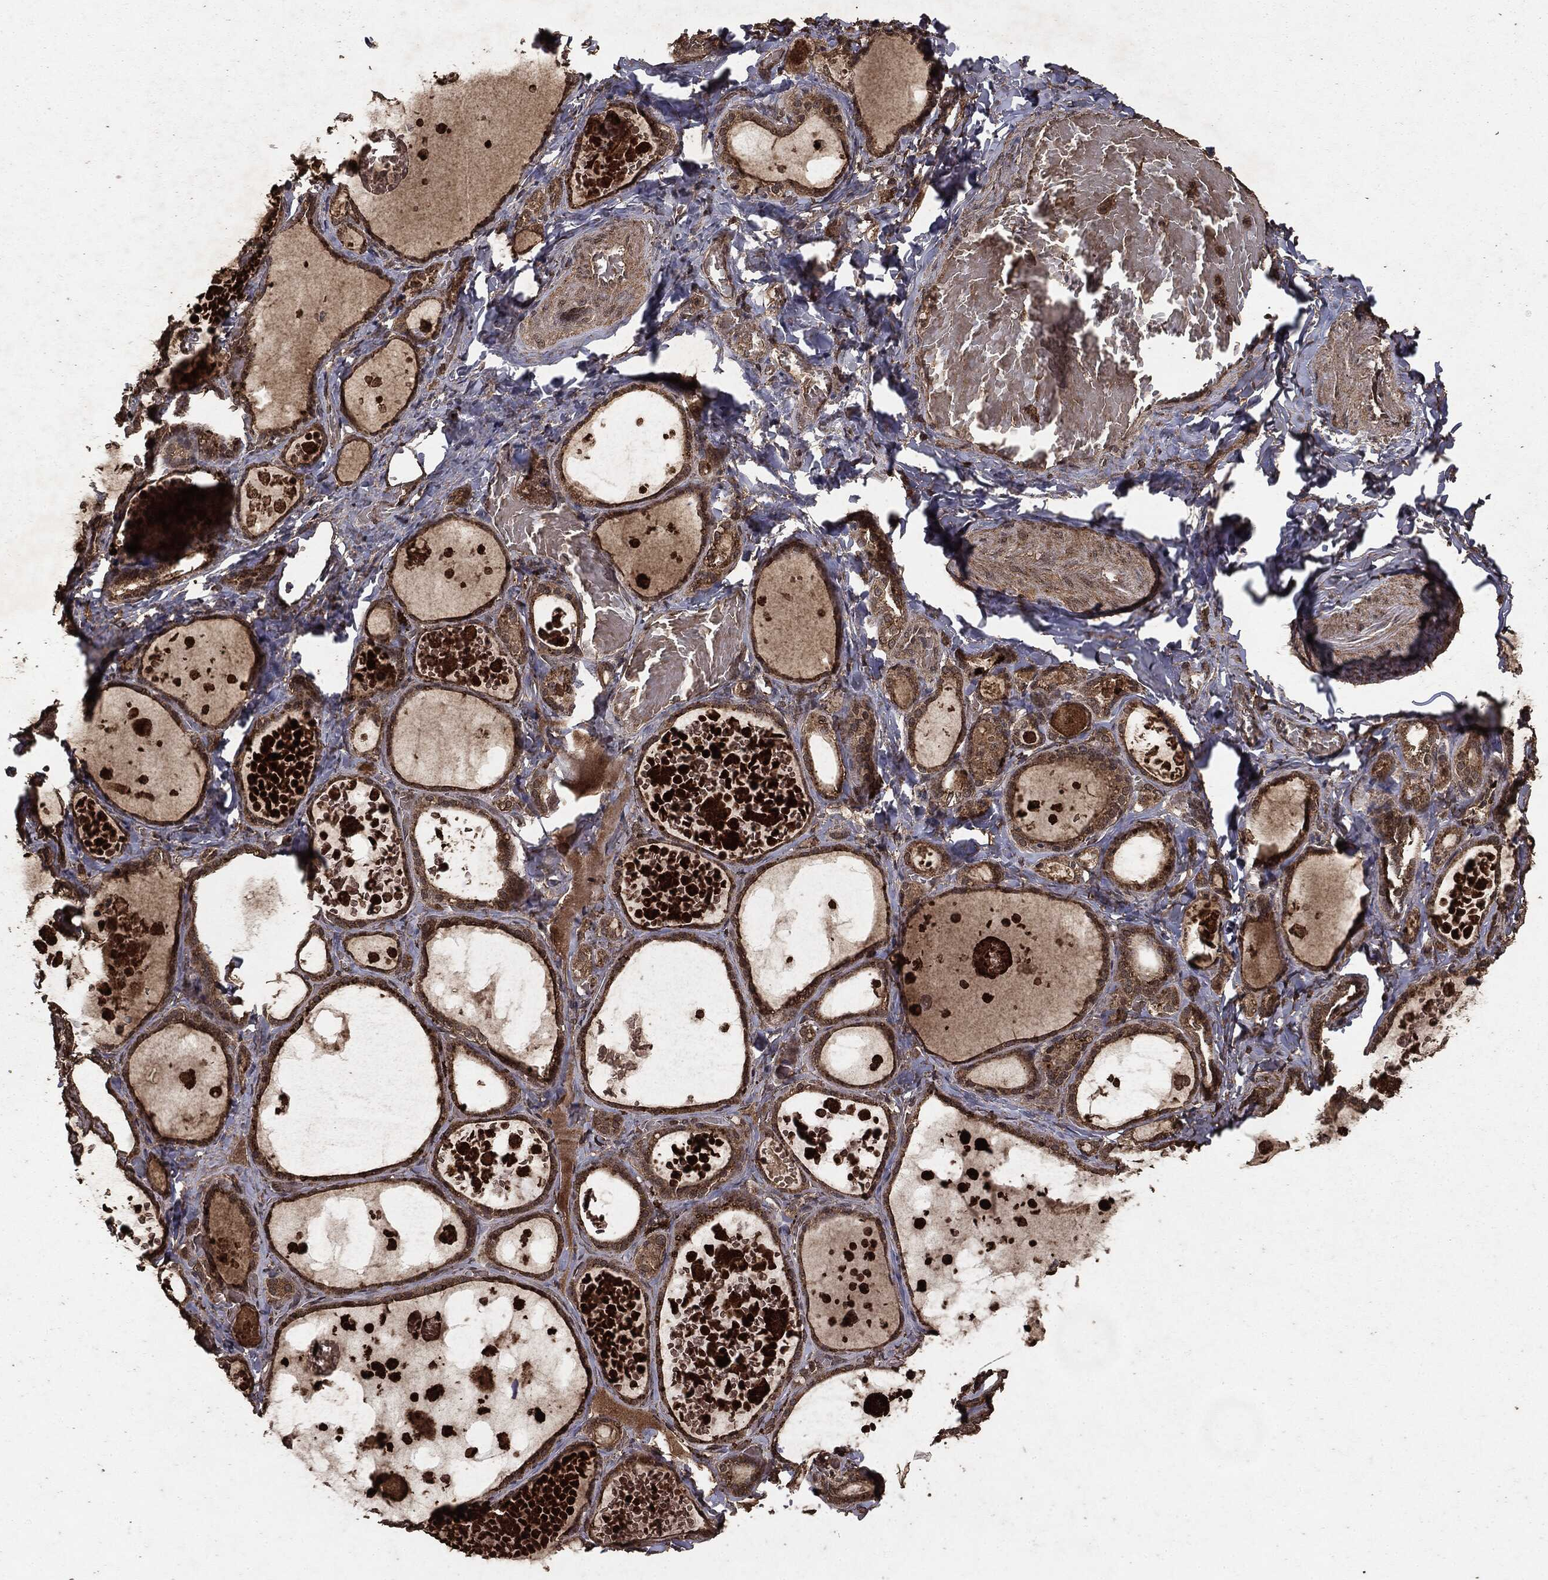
{"staining": {"intensity": "moderate", "quantity": ">75%", "location": "cytoplasmic/membranous"}, "tissue": "thyroid gland", "cell_type": "Glandular cells", "image_type": "normal", "snomed": [{"axis": "morphology", "description": "Normal tissue, NOS"}, {"axis": "topography", "description": "Thyroid gland"}], "caption": "Glandular cells display medium levels of moderate cytoplasmic/membranous expression in about >75% of cells in normal thyroid gland.", "gene": "NME1", "patient": {"sex": "female", "age": 56}}